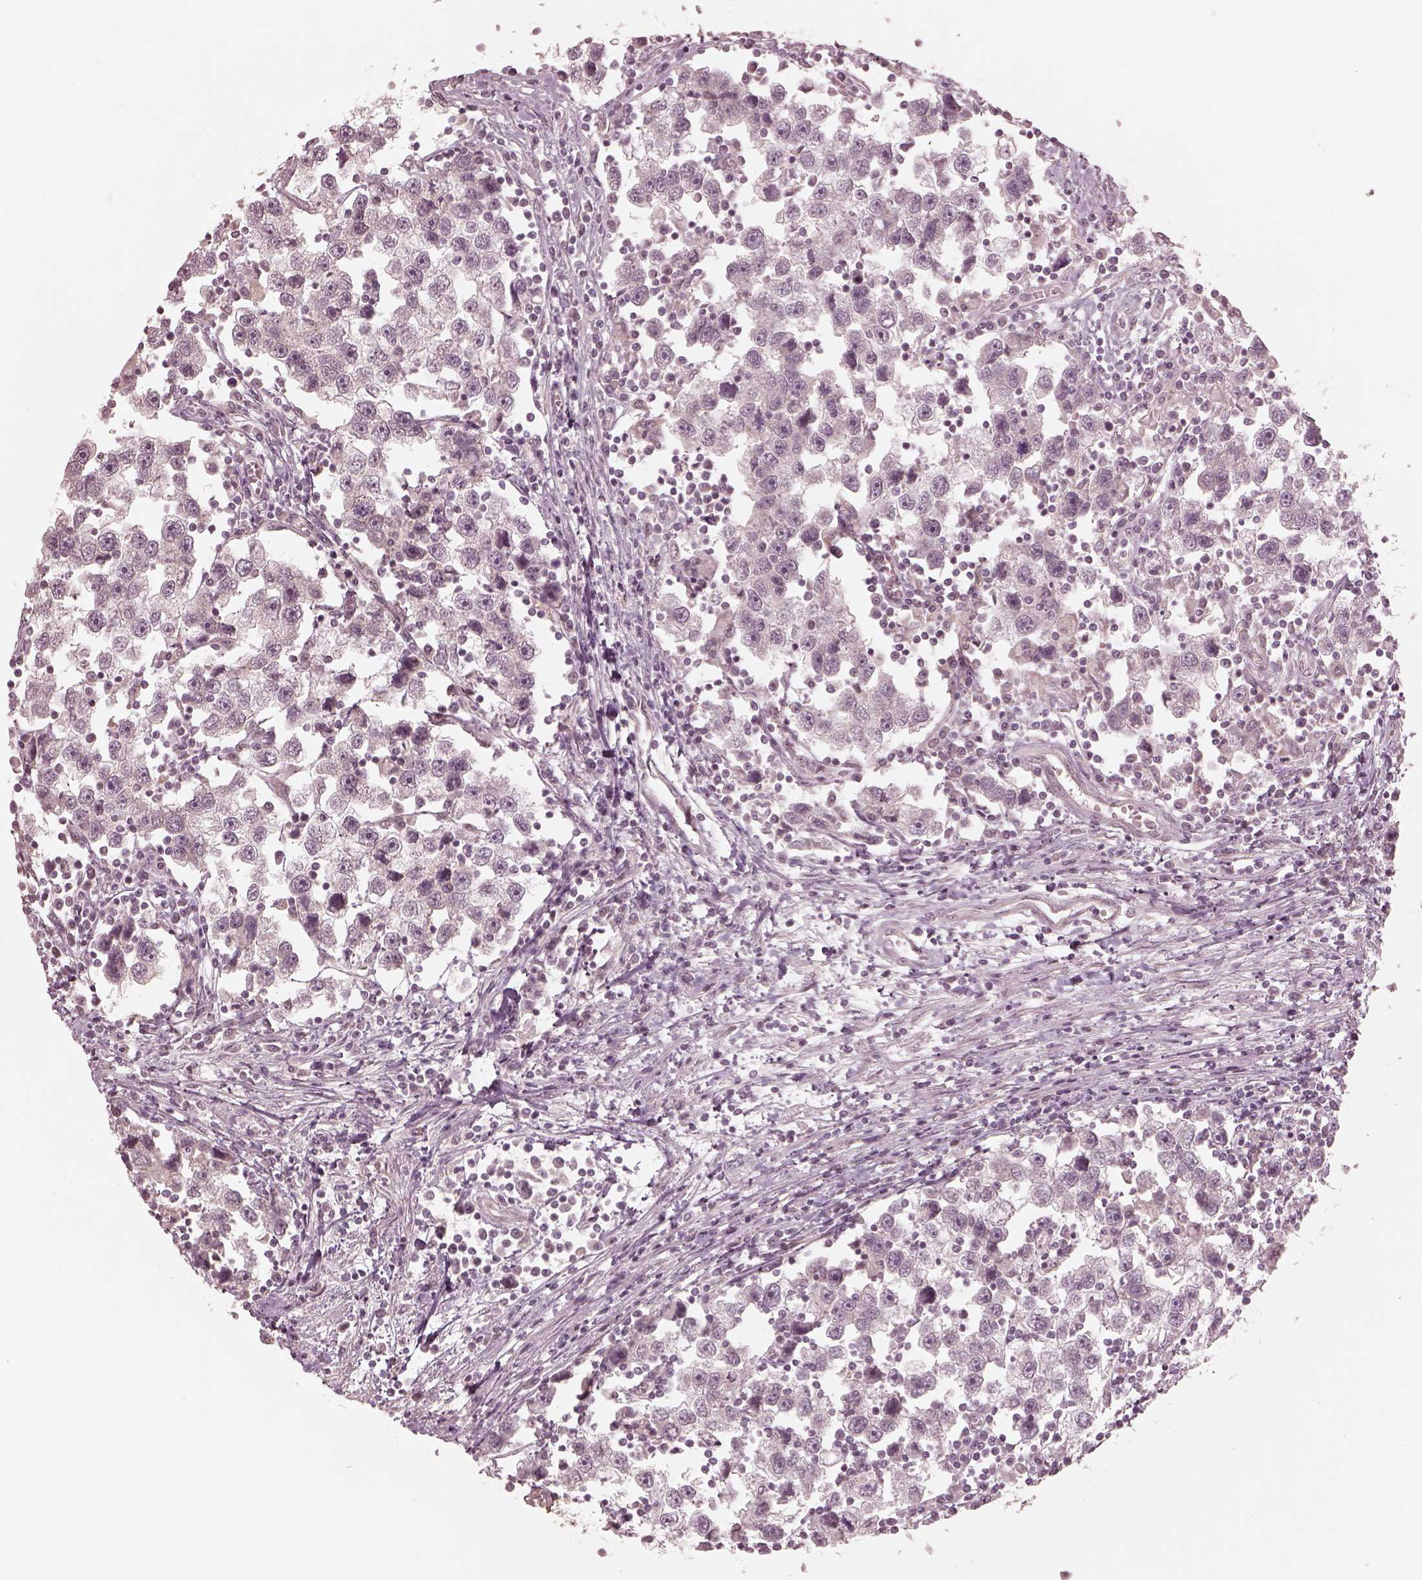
{"staining": {"intensity": "negative", "quantity": "none", "location": "none"}, "tissue": "testis cancer", "cell_type": "Tumor cells", "image_type": "cancer", "snomed": [{"axis": "morphology", "description": "Seminoma, NOS"}, {"axis": "topography", "description": "Testis"}], "caption": "The histopathology image exhibits no significant expression in tumor cells of seminoma (testis).", "gene": "IQCB1", "patient": {"sex": "male", "age": 30}}